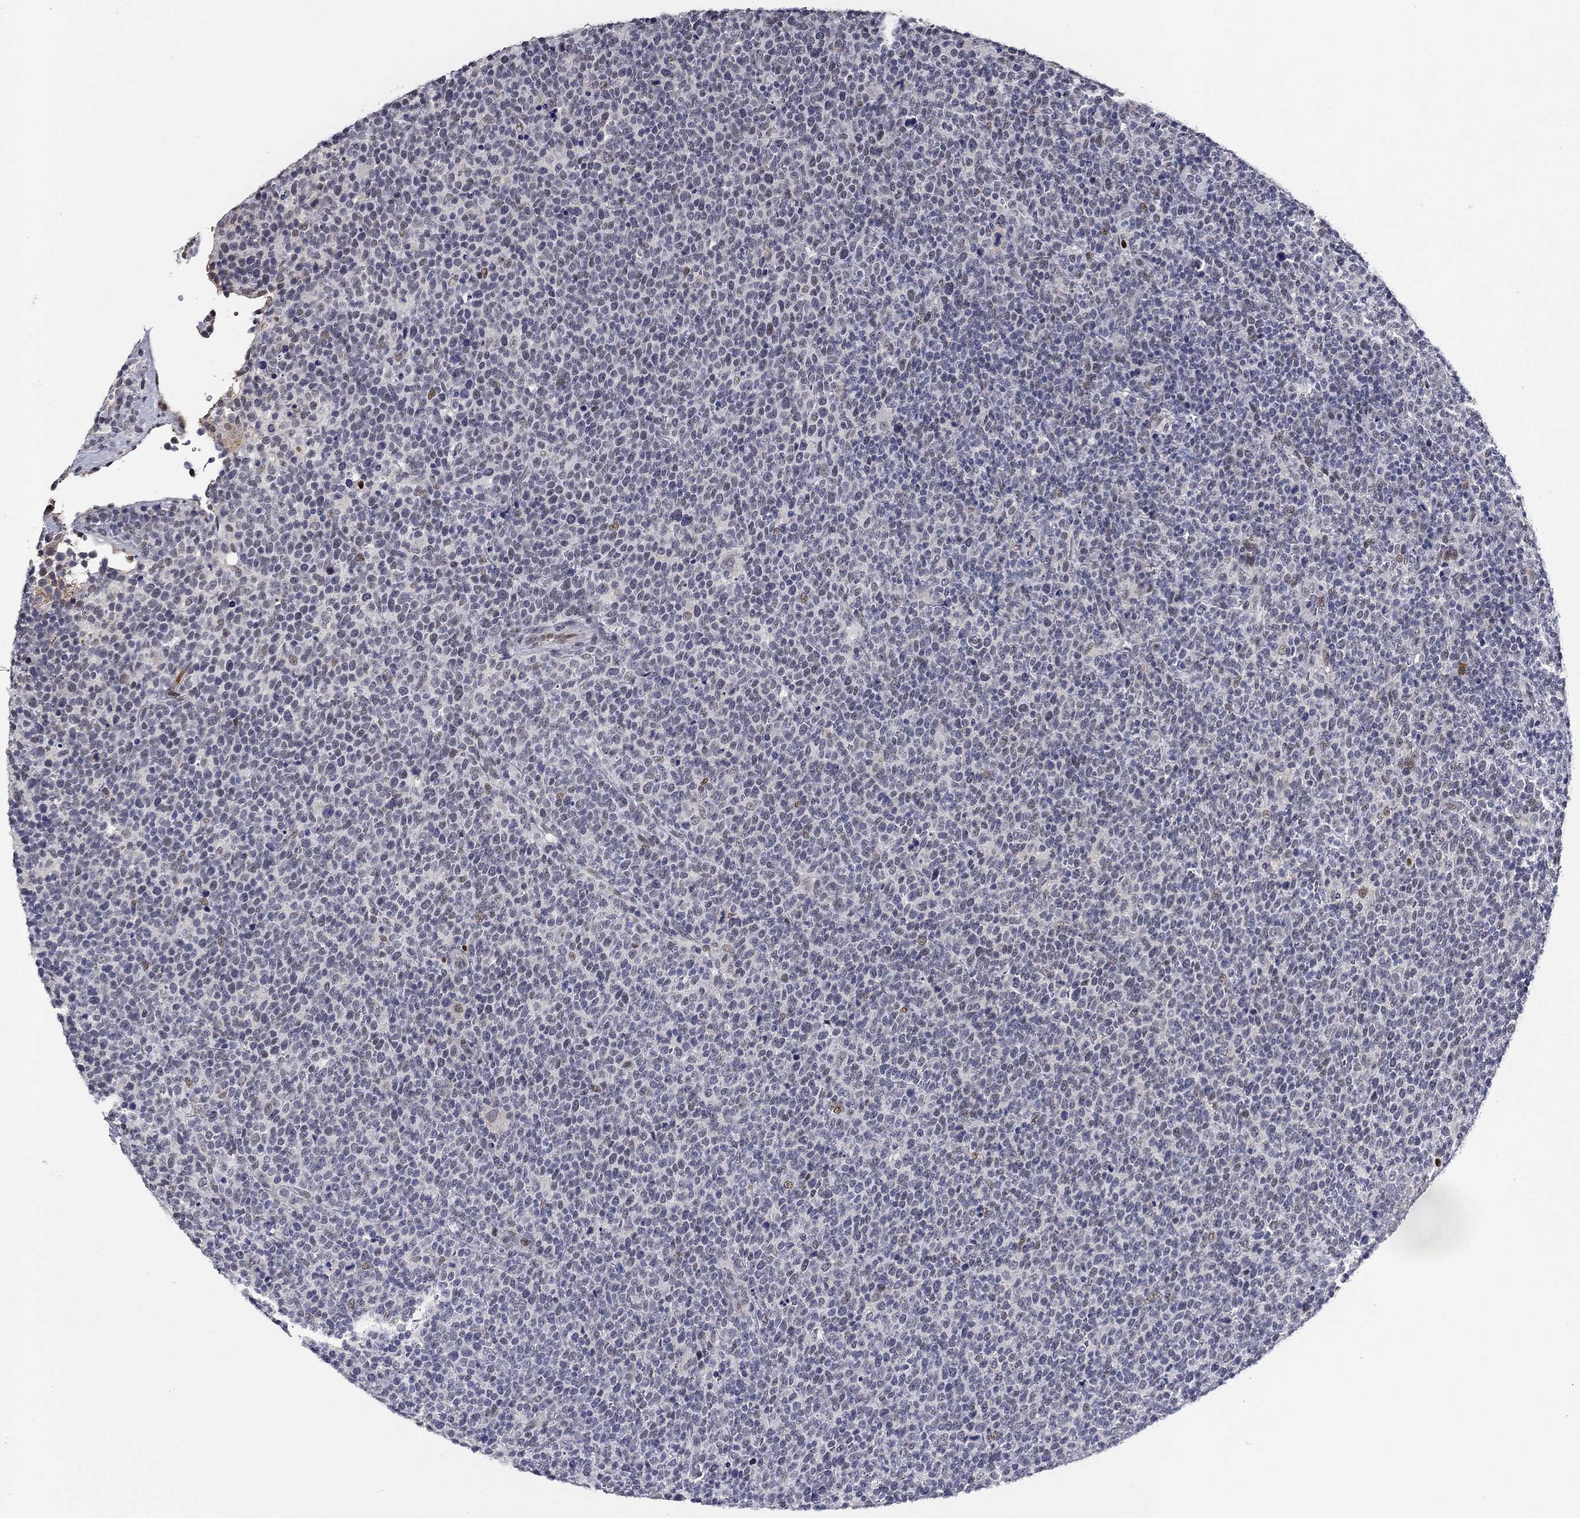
{"staining": {"intensity": "negative", "quantity": "none", "location": "none"}, "tissue": "lymphoma", "cell_type": "Tumor cells", "image_type": "cancer", "snomed": [{"axis": "morphology", "description": "Malignant lymphoma, non-Hodgkin's type, High grade"}, {"axis": "topography", "description": "Lymph node"}], "caption": "Immunohistochemistry of human lymphoma shows no expression in tumor cells.", "gene": "GATA2", "patient": {"sex": "male", "age": 61}}